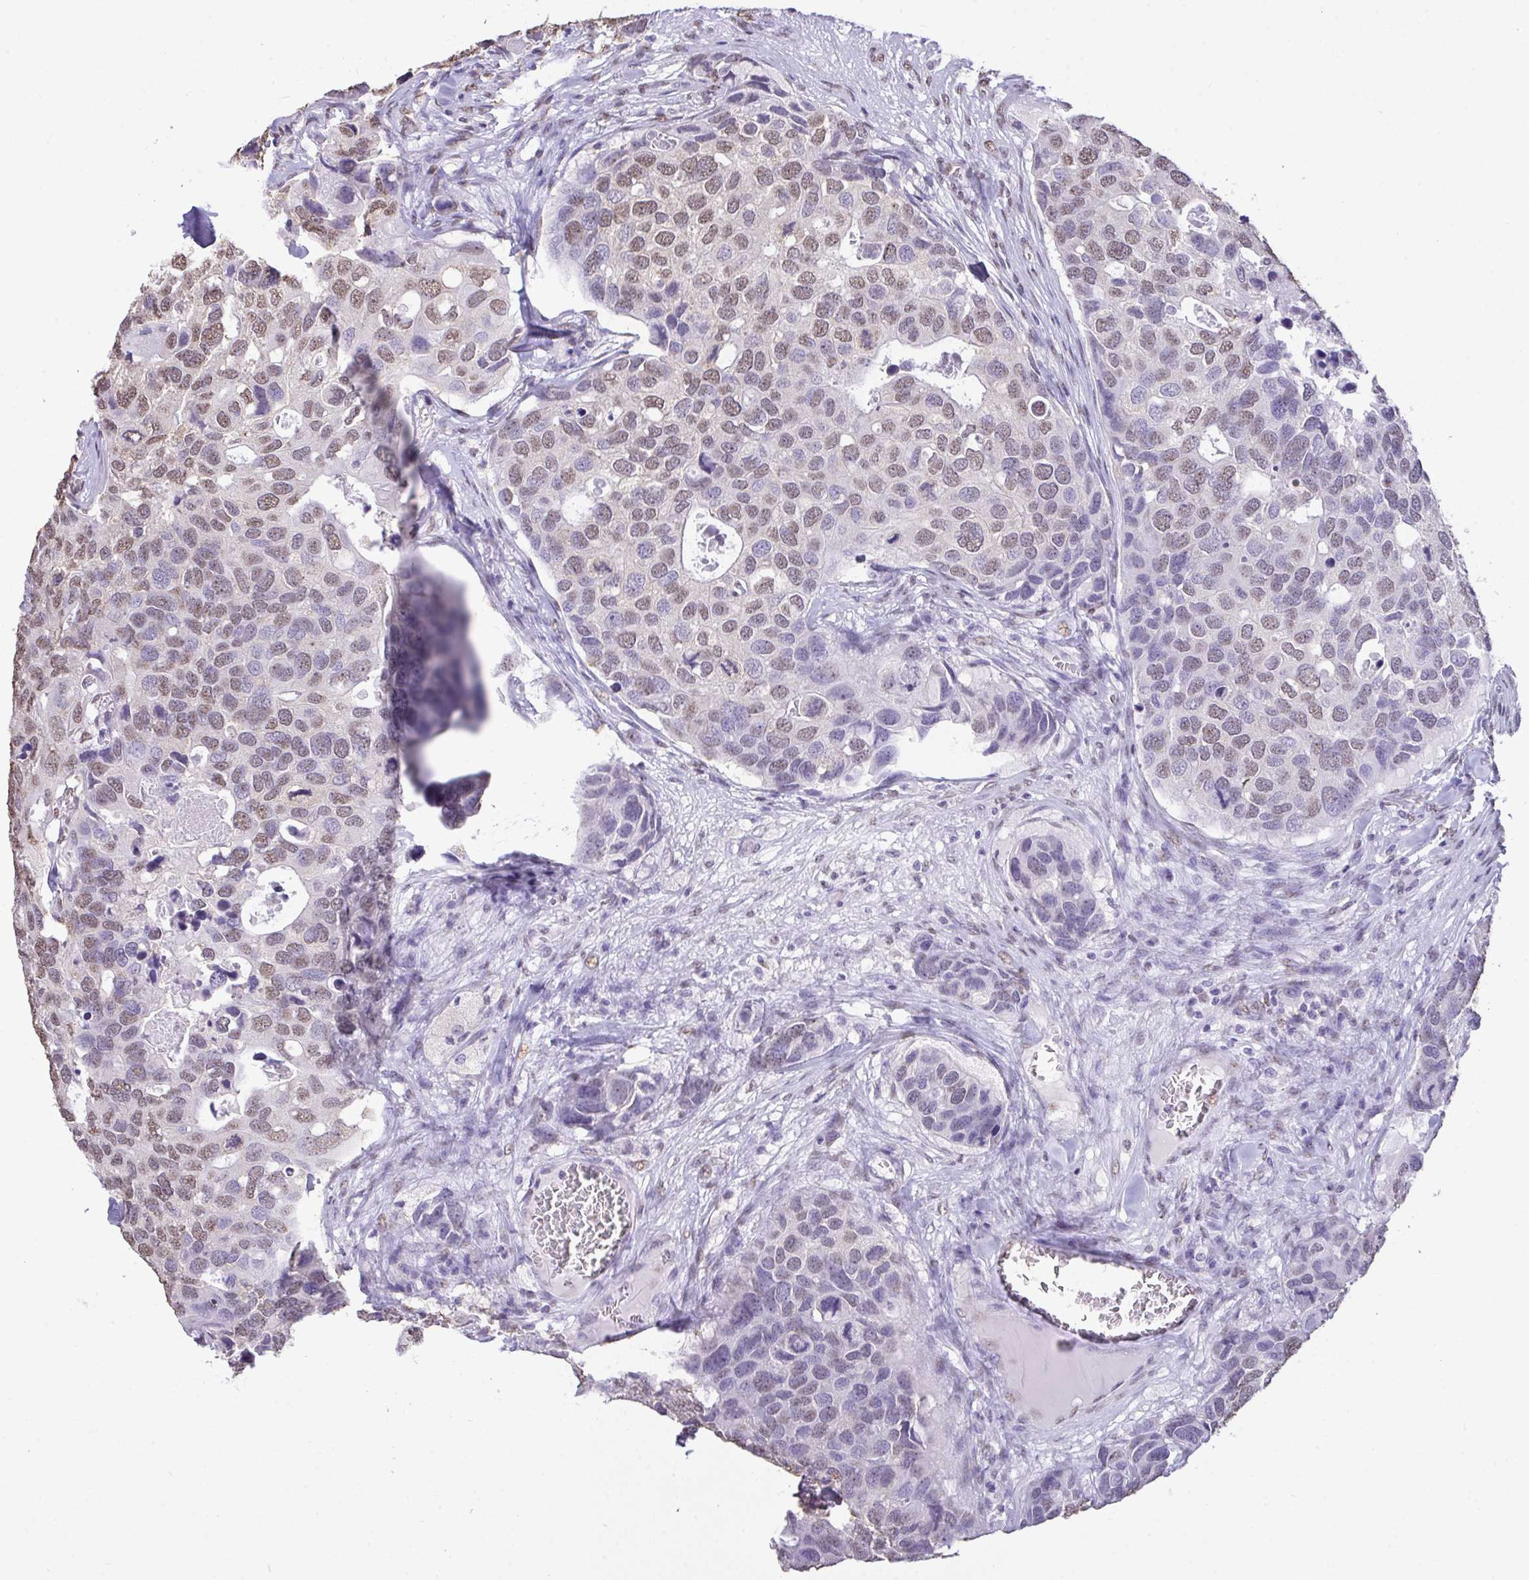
{"staining": {"intensity": "weak", "quantity": "25%-75%", "location": "nuclear"}, "tissue": "breast cancer", "cell_type": "Tumor cells", "image_type": "cancer", "snomed": [{"axis": "morphology", "description": "Duct carcinoma"}, {"axis": "topography", "description": "Breast"}], "caption": "About 25%-75% of tumor cells in breast cancer (infiltrating ductal carcinoma) exhibit weak nuclear protein positivity as visualized by brown immunohistochemical staining.", "gene": "SEMA6B", "patient": {"sex": "female", "age": 83}}